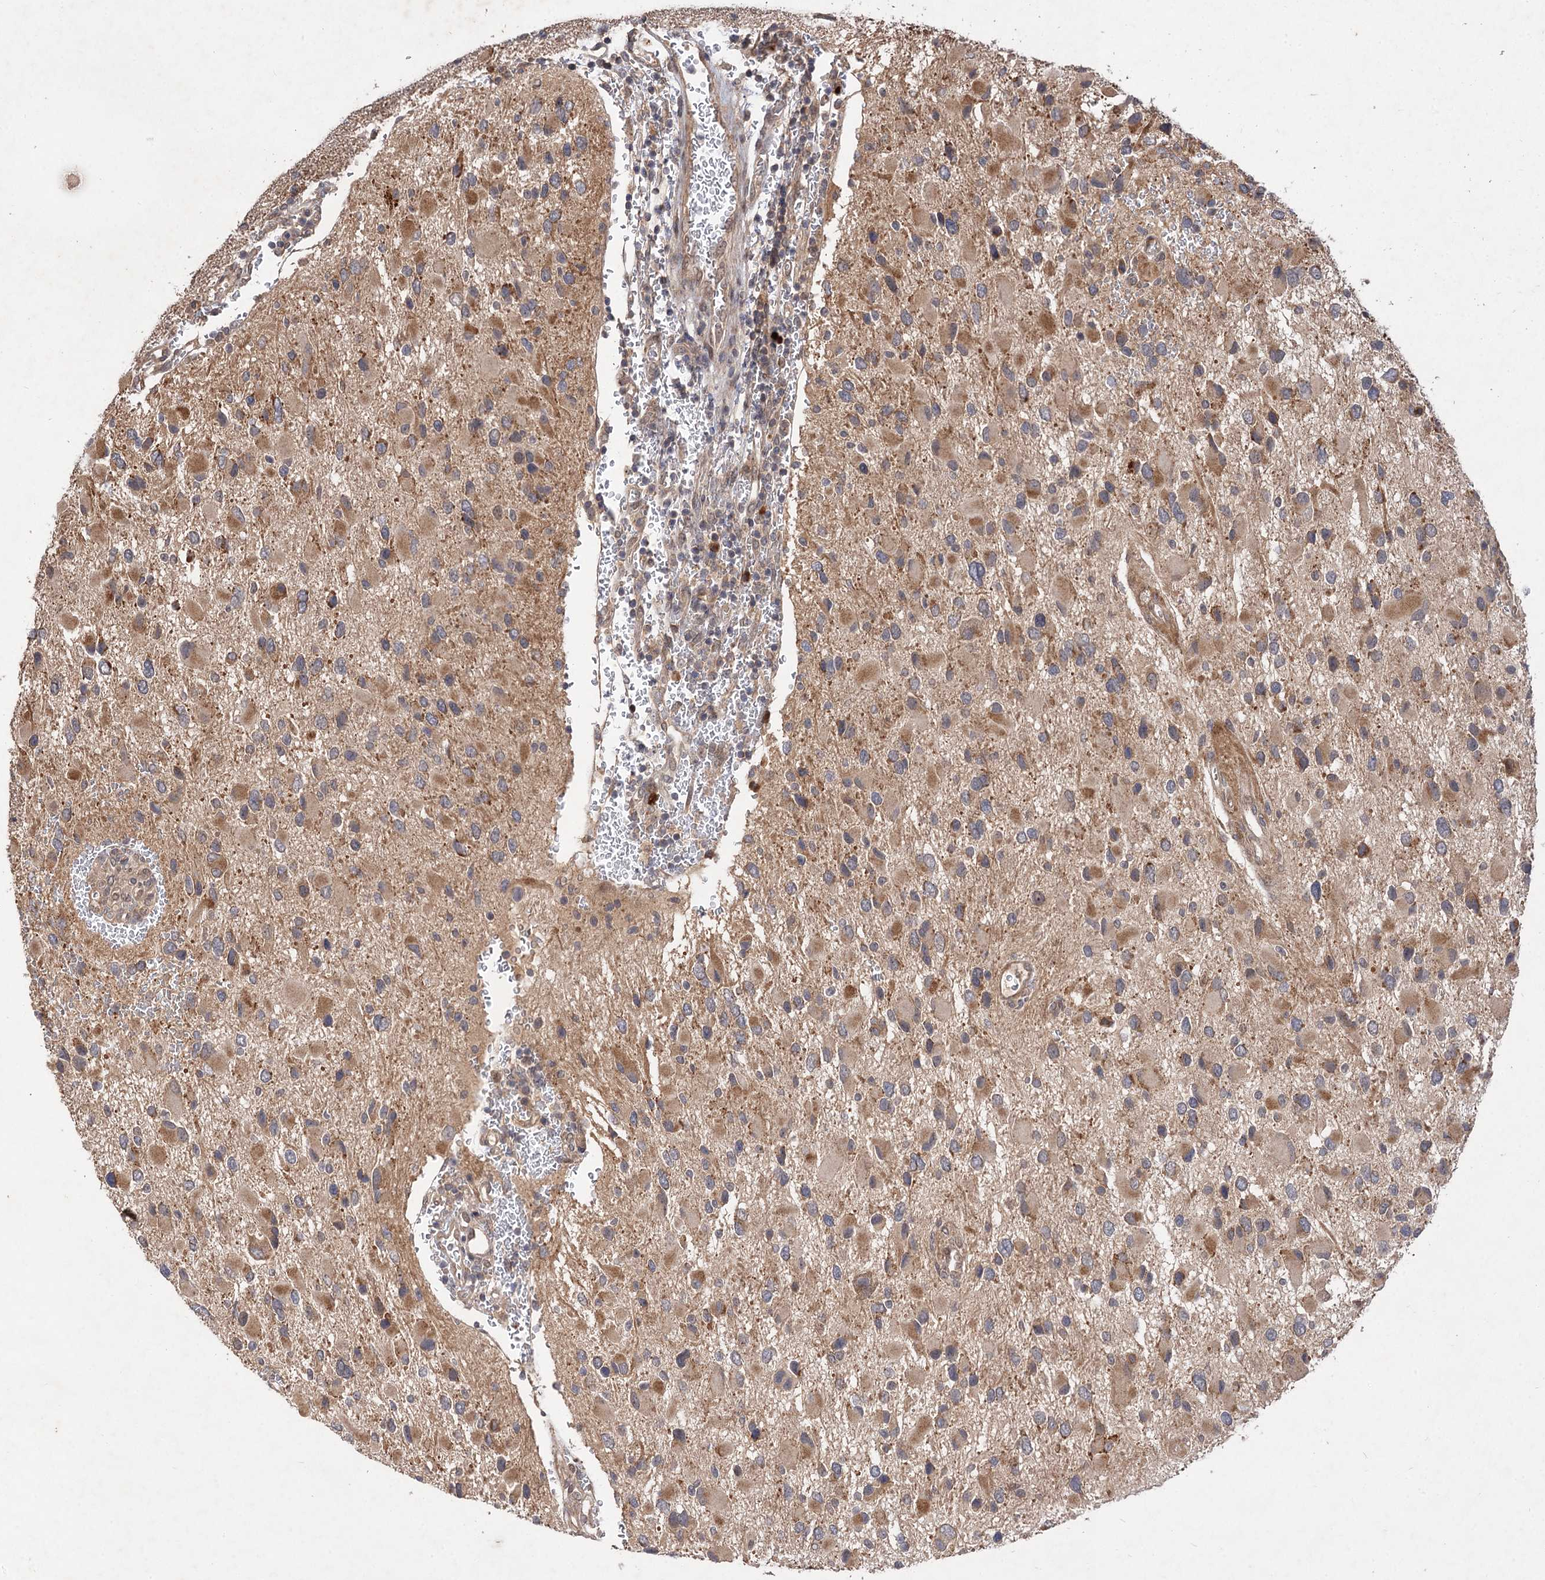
{"staining": {"intensity": "moderate", "quantity": "25%-75%", "location": "cytoplasmic/membranous"}, "tissue": "glioma", "cell_type": "Tumor cells", "image_type": "cancer", "snomed": [{"axis": "morphology", "description": "Glioma, malignant, High grade"}, {"axis": "topography", "description": "Brain"}], "caption": "Tumor cells display moderate cytoplasmic/membranous staining in about 25%-75% of cells in glioma.", "gene": "FBXW8", "patient": {"sex": "male", "age": 53}}